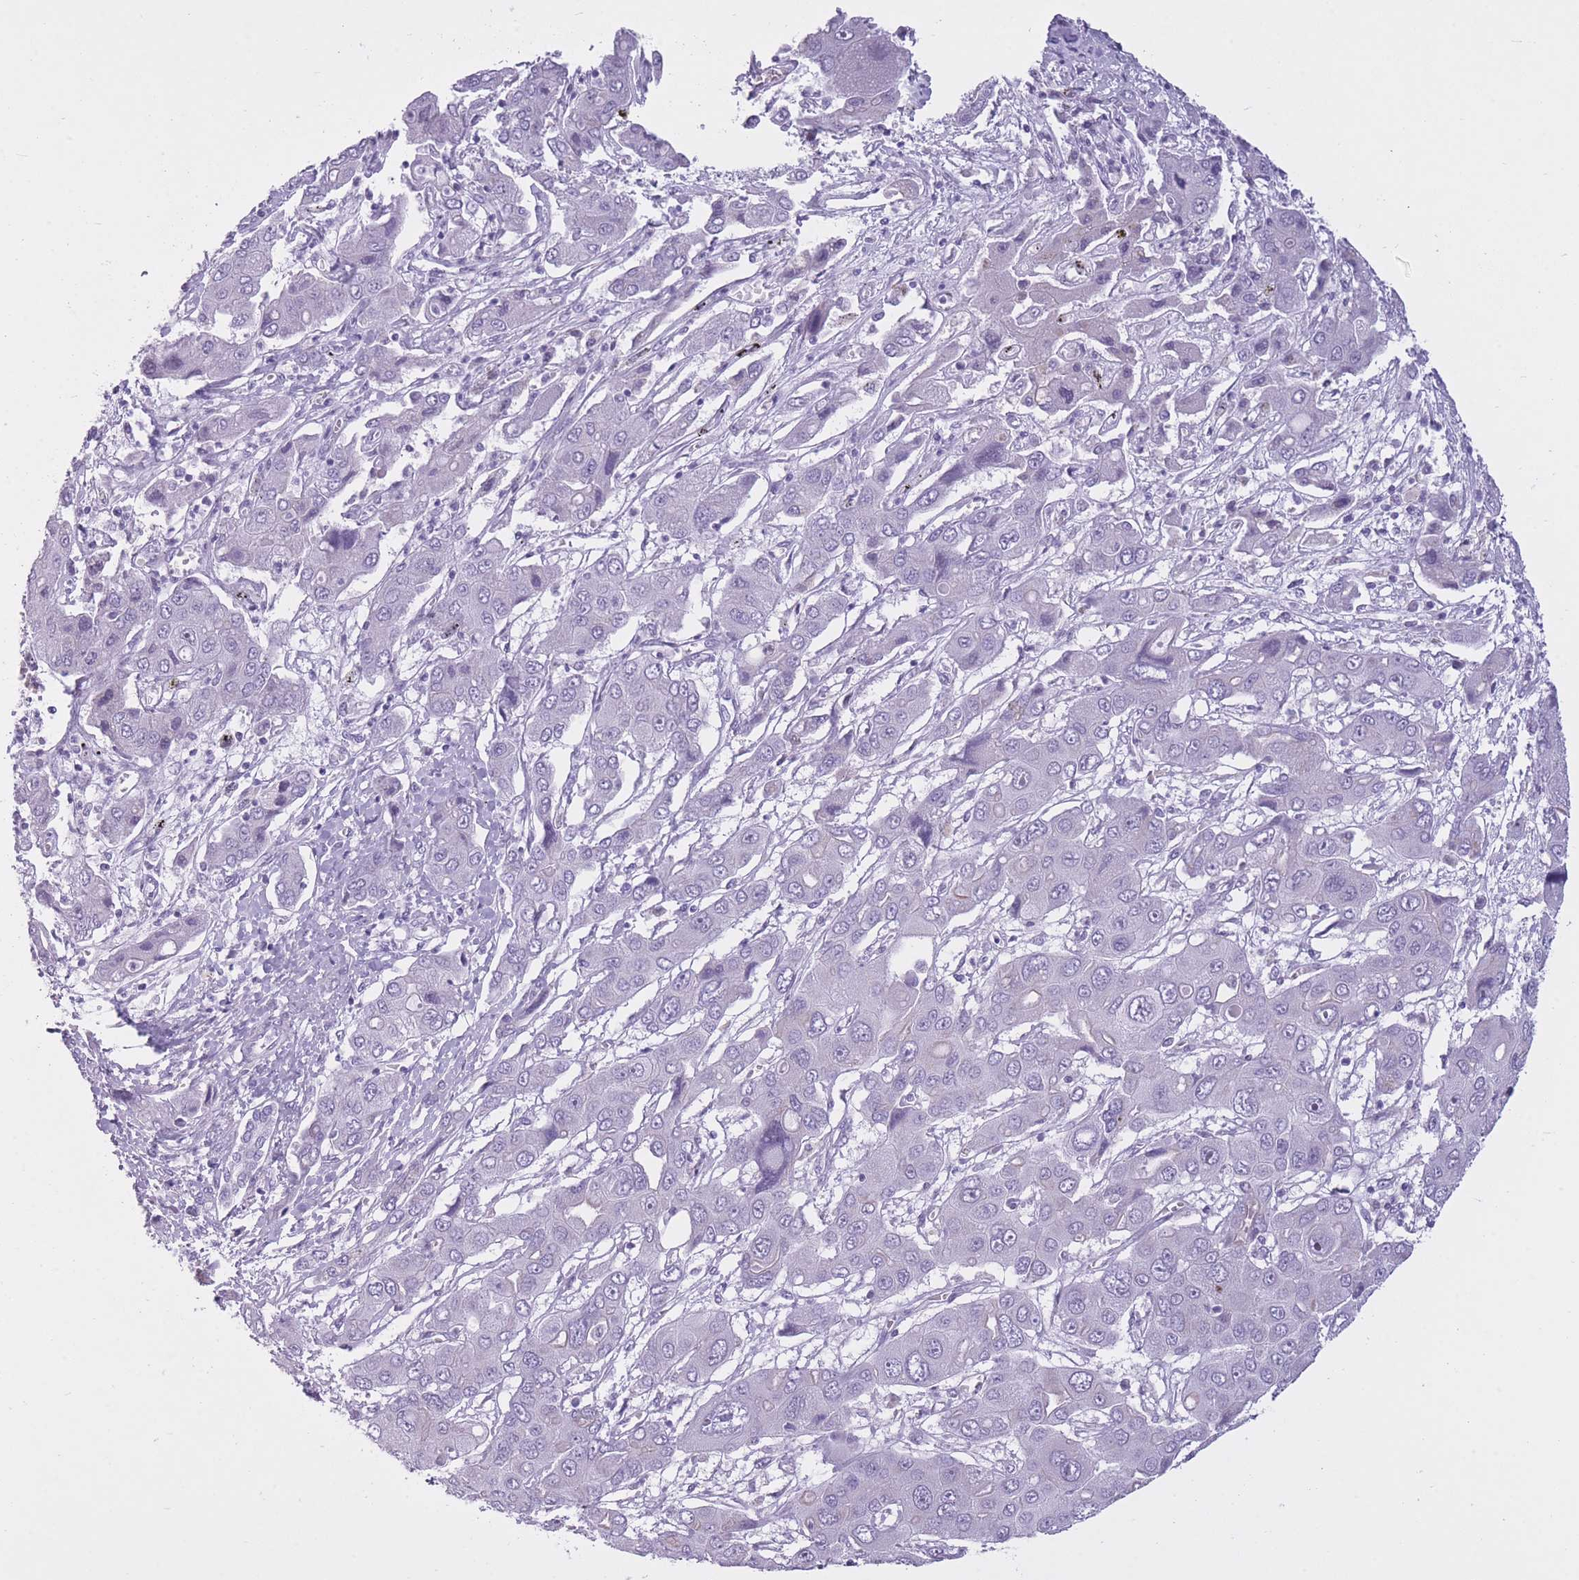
{"staining": {"intensity": "negative", "quantity": "none", "location": "none"}, "tissue": "liver cancer", "cell_type": "Tumor cells", "image_type": "cancer", "snomed": [{"axis": "morphology", "description": "Cholangiocarcinoma"}, {"axis": "topography", "description": "Liver"}], "caption": "Tumor cells show no significant positivity in liver cholangiocarcinoma. (Stains: DAB immunohistochemistry with hematoxylin counter stain, Microscopy: brightfield microscopy at high magnification).", "gene": "GOLGA6D", "patient": {"sex": "male", "age": 67}}